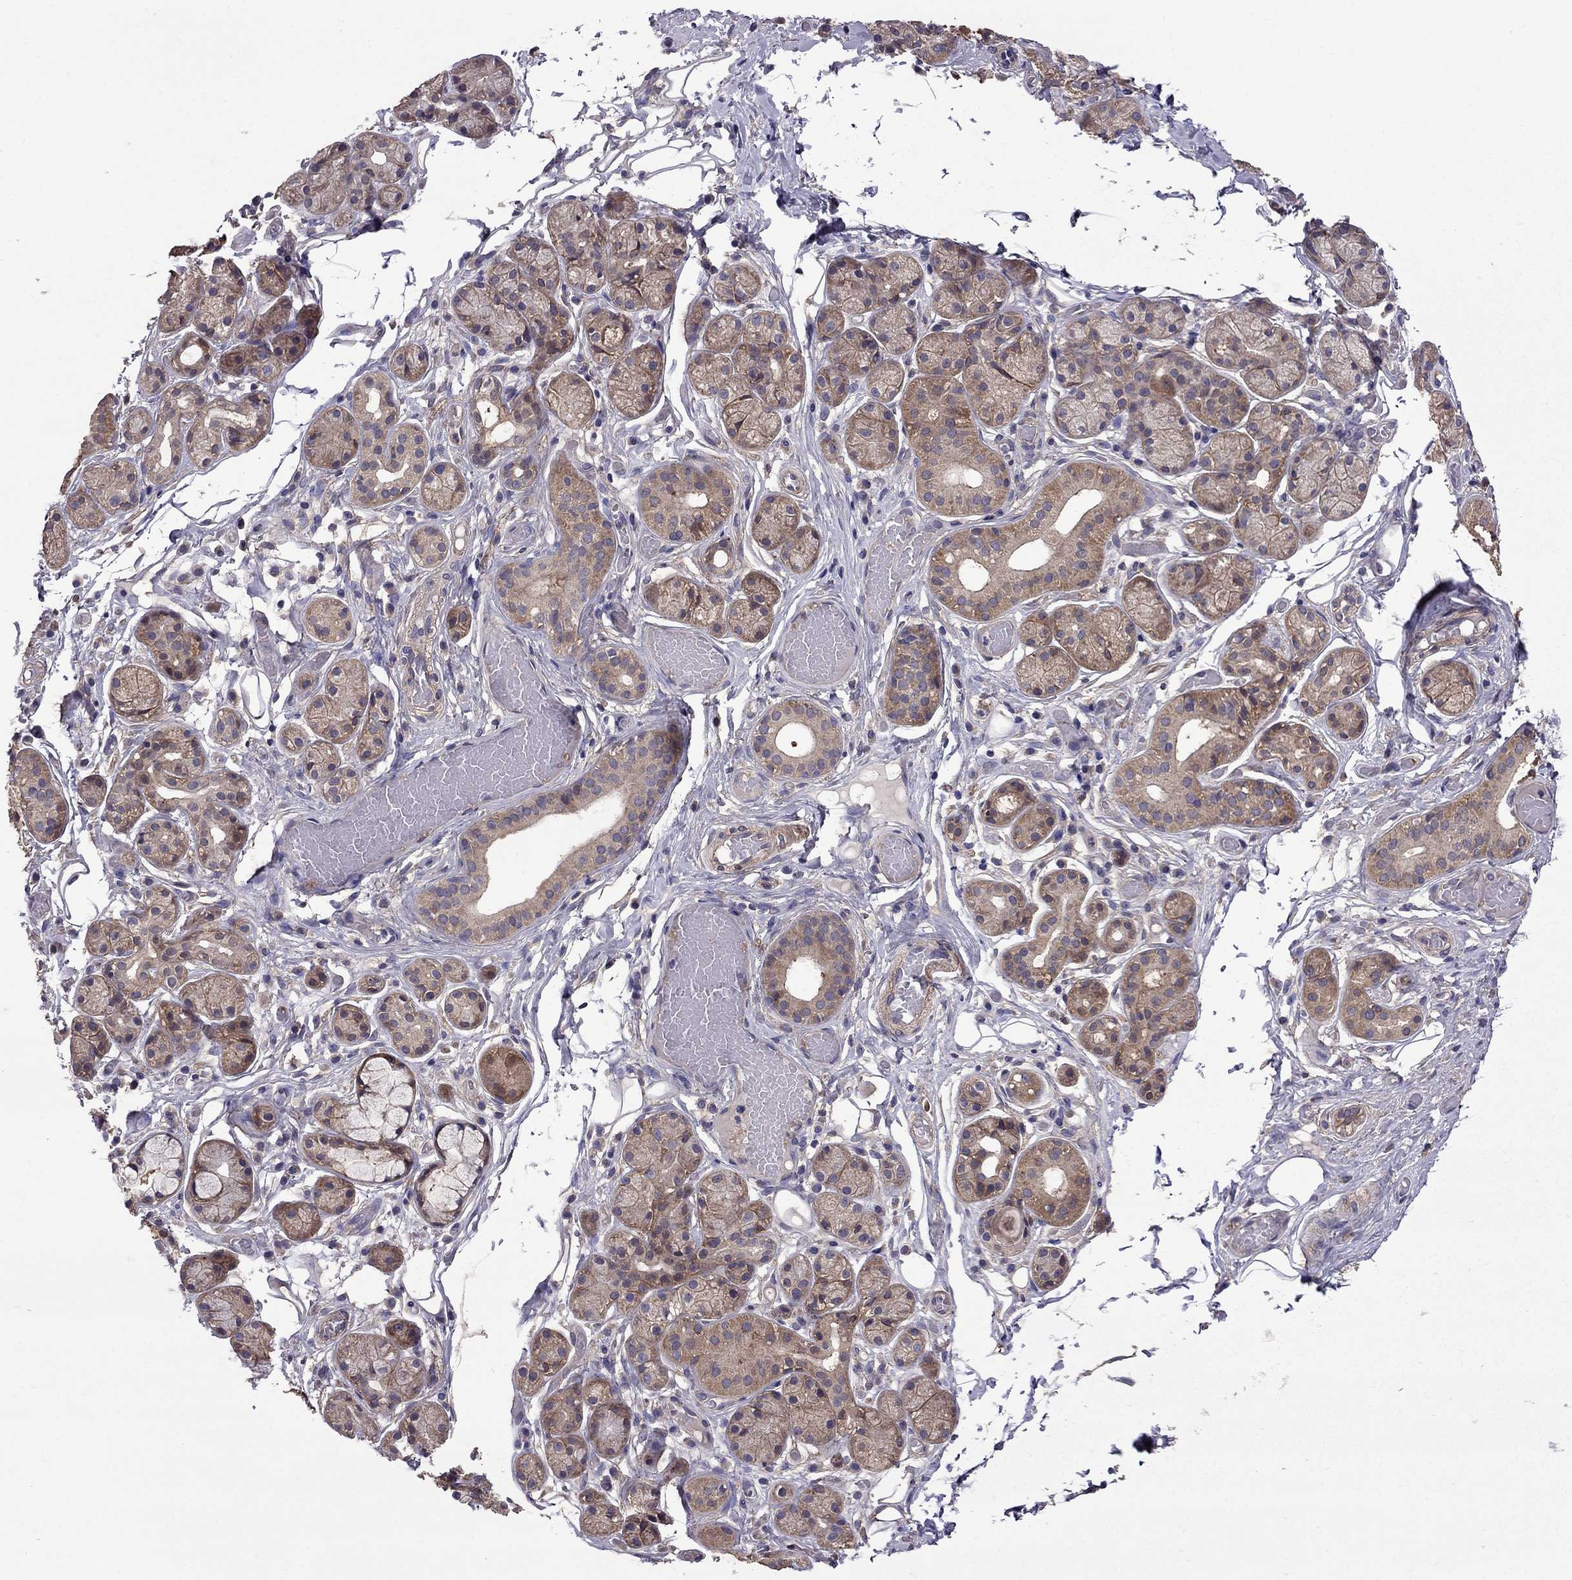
{"staining": {"intensity": "moderate", "quantity": ">75%", "location": "cytoplasmic/membranous"}, "tissue": "salivary gland", "cell_type": "Glandular cells", "image_type": "normal", "snomed": [{"axis": "morphology", "description": "Normal tissue, NOS"}, {"axis": "topography", "description": "Salivary gland"}, {"axis": "topography", "description": "Peripheral nerve tissue"}], "caption": "Salivary gland was stained to show a protein in brown. There is medium levels of moderate cytoplasmic/membranous staining in approximately >75% of glandular cells. The staining was performed using DAB to visualize the protein expression in brown, while the nuclei were stained in blue with hematoxylin (Magnification: 20x).", "gene": "ITGB1", "patient": {"sex": "male", "age": 71}}